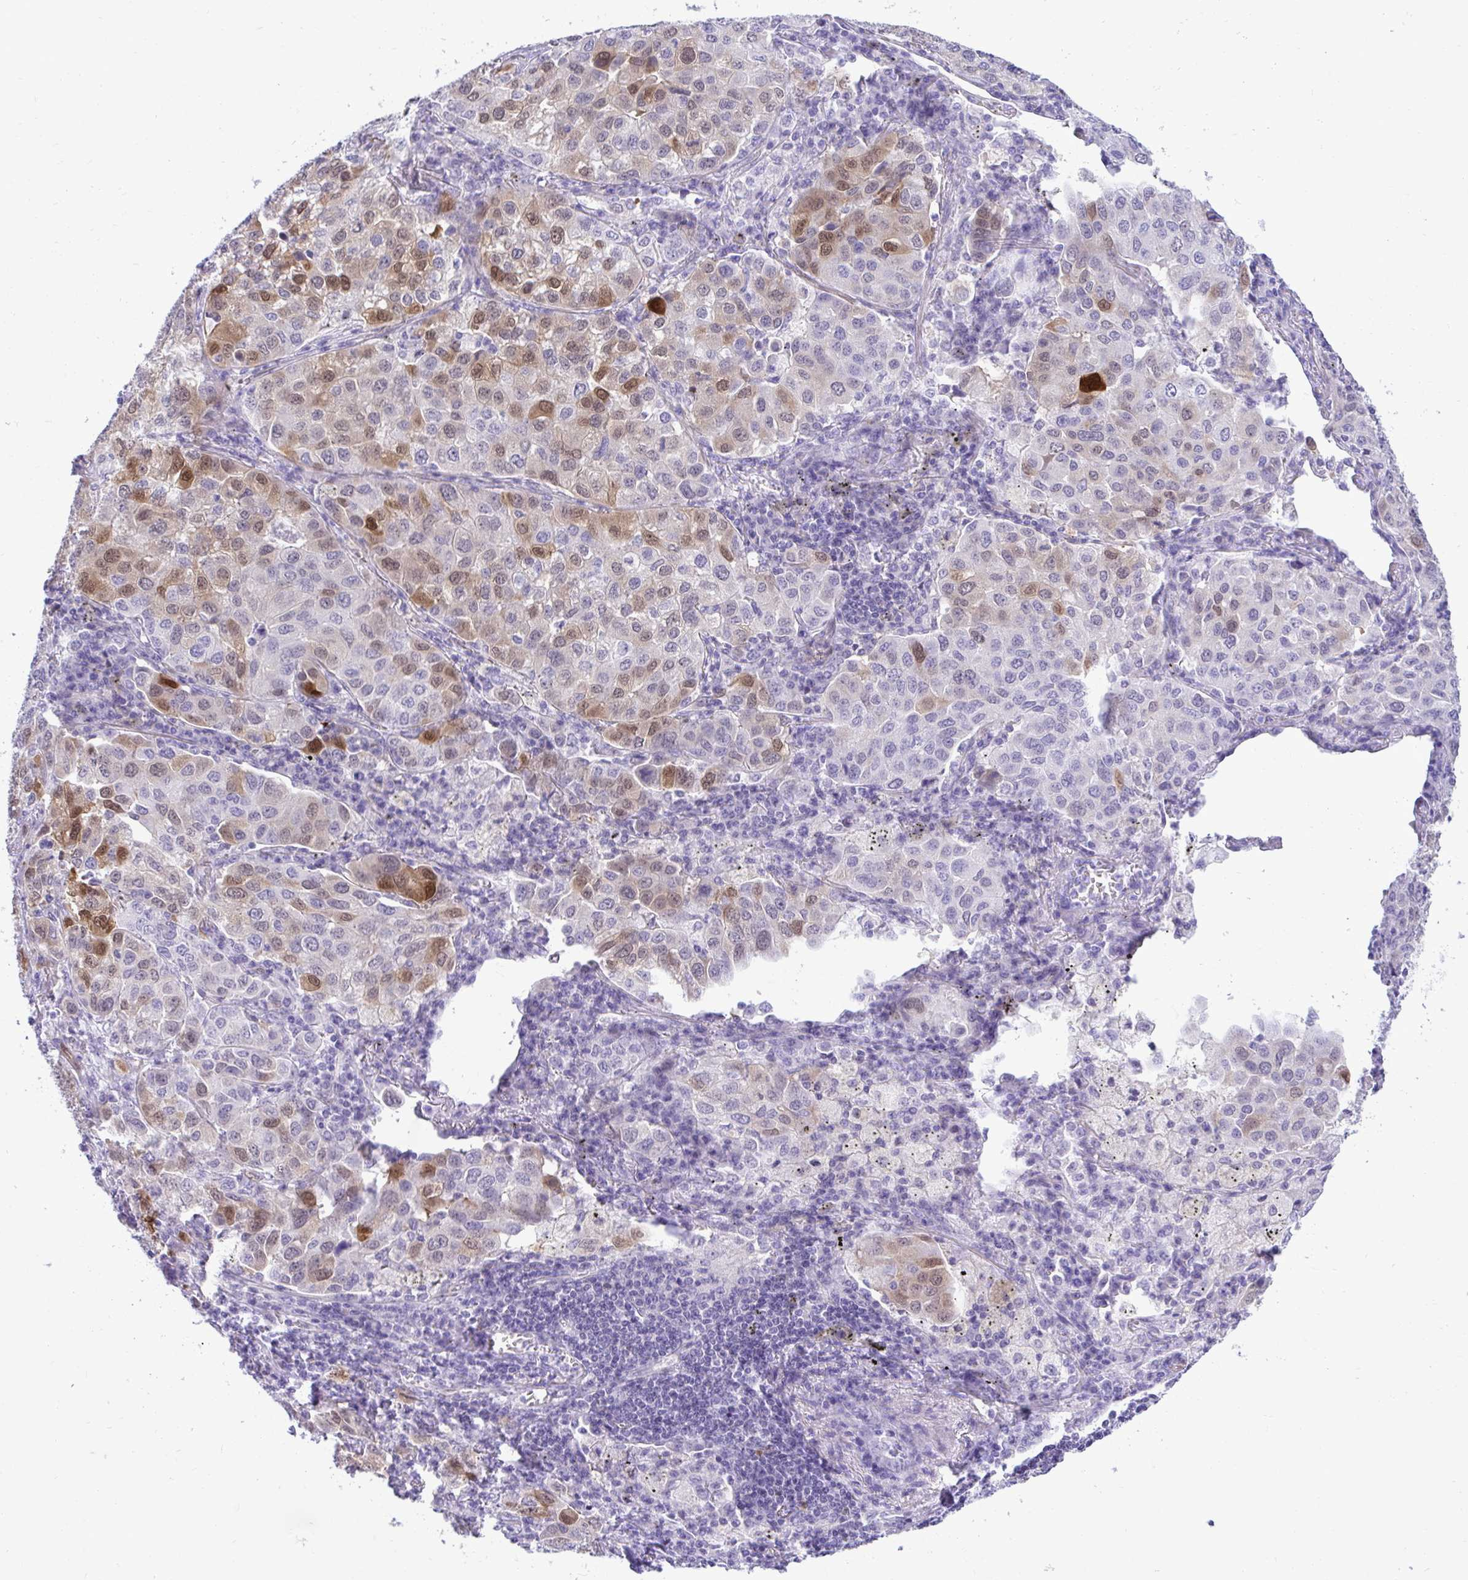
{"staining": {"intensity": "moderate", "quantity": "25%-75%", "location": "cytoplasmic/membranous,nuclear"}, "tissue": "lung cancer", "cell_type": "Tumor cells", "image_type": "cancer", "snomed": [{"axis": "morphology", "description": "Adenocarcinoma, NOS"}, {"axis": "morphology", "description": "Adenocarcinoma, metastatic, NOS"}, {"axis": "topography", "description": "Lymph node"}, {"axis": "topography", "description": "Lung"}], "caption": "Human metastatic adenocarcinoma (lung) stained for a protein (brown) shows moderate cytoplasmic/membranous and nuclear positive expression in about 25%-75% of tumor cells.", "gene": "PGM2L1", "patient": {"sex": "female", "age": 65}}